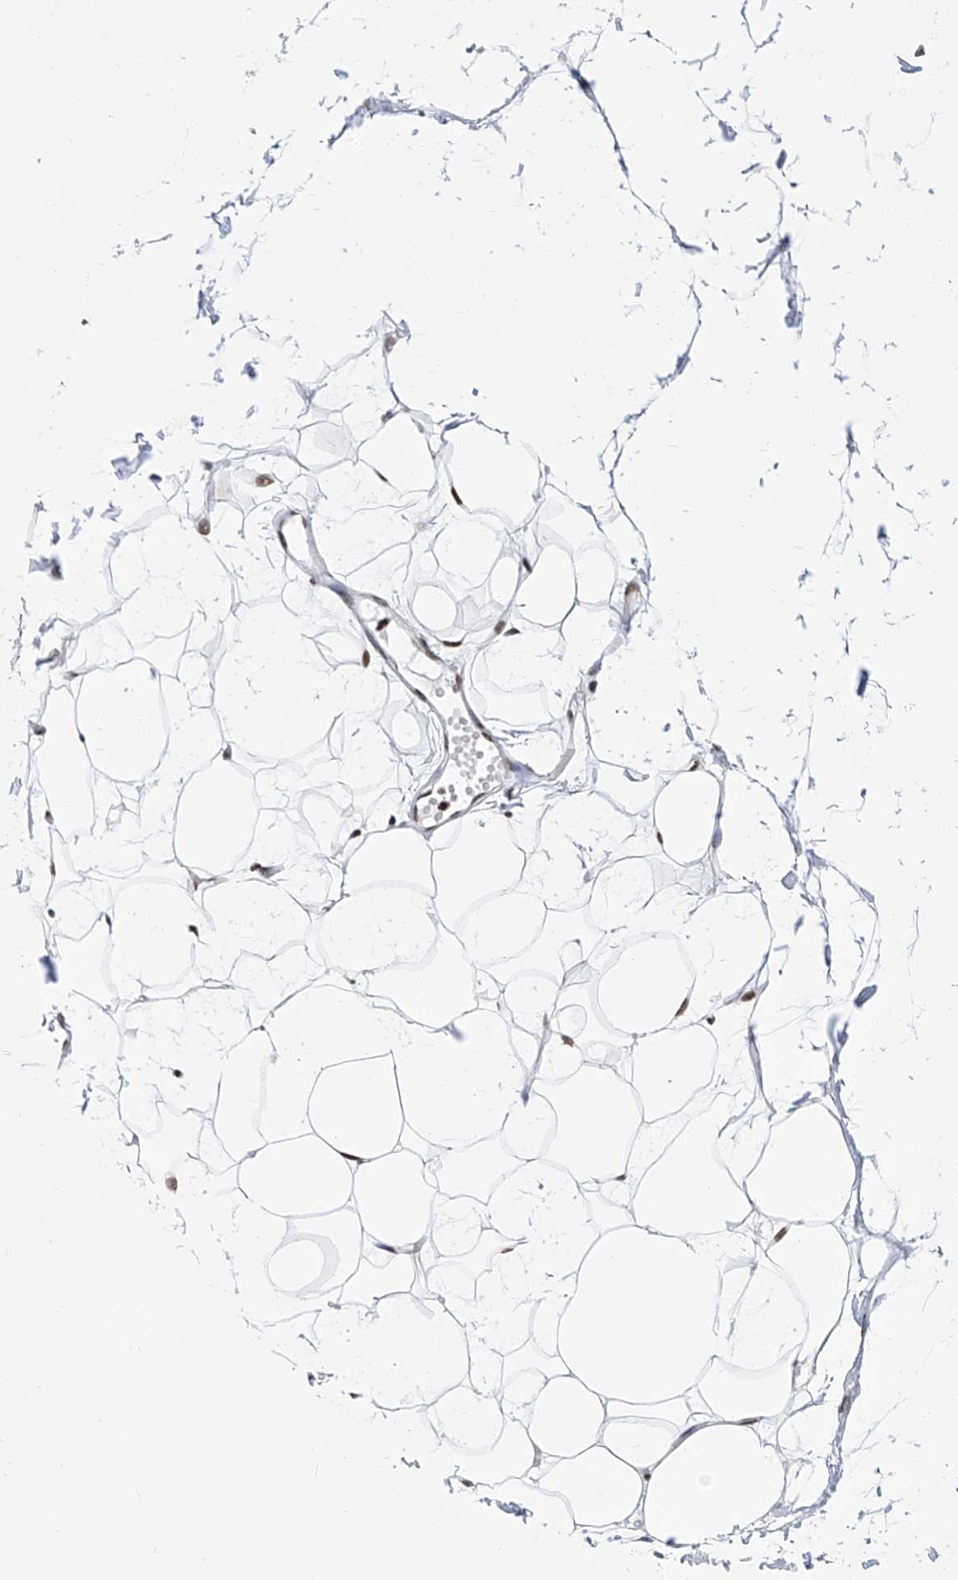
{"staining": {"intensity": "strong", "quantity": ">75%", "location": "nuclear"}, "tissue": "adipose tissue", "cell_type": "Adipocytes", "image_type": "normal", "snomed": [{"axis": "morphology", "description": "Normal tissue, NOS"}, {"axis": "topography", "description": "Breast"}], "caption": "A brown stain labels strong nuclear positivity of a protein in adipocytes of benign adipose tissue.", "gene": "SRSF6", "patient": {"sex": "female", "age": 23}}